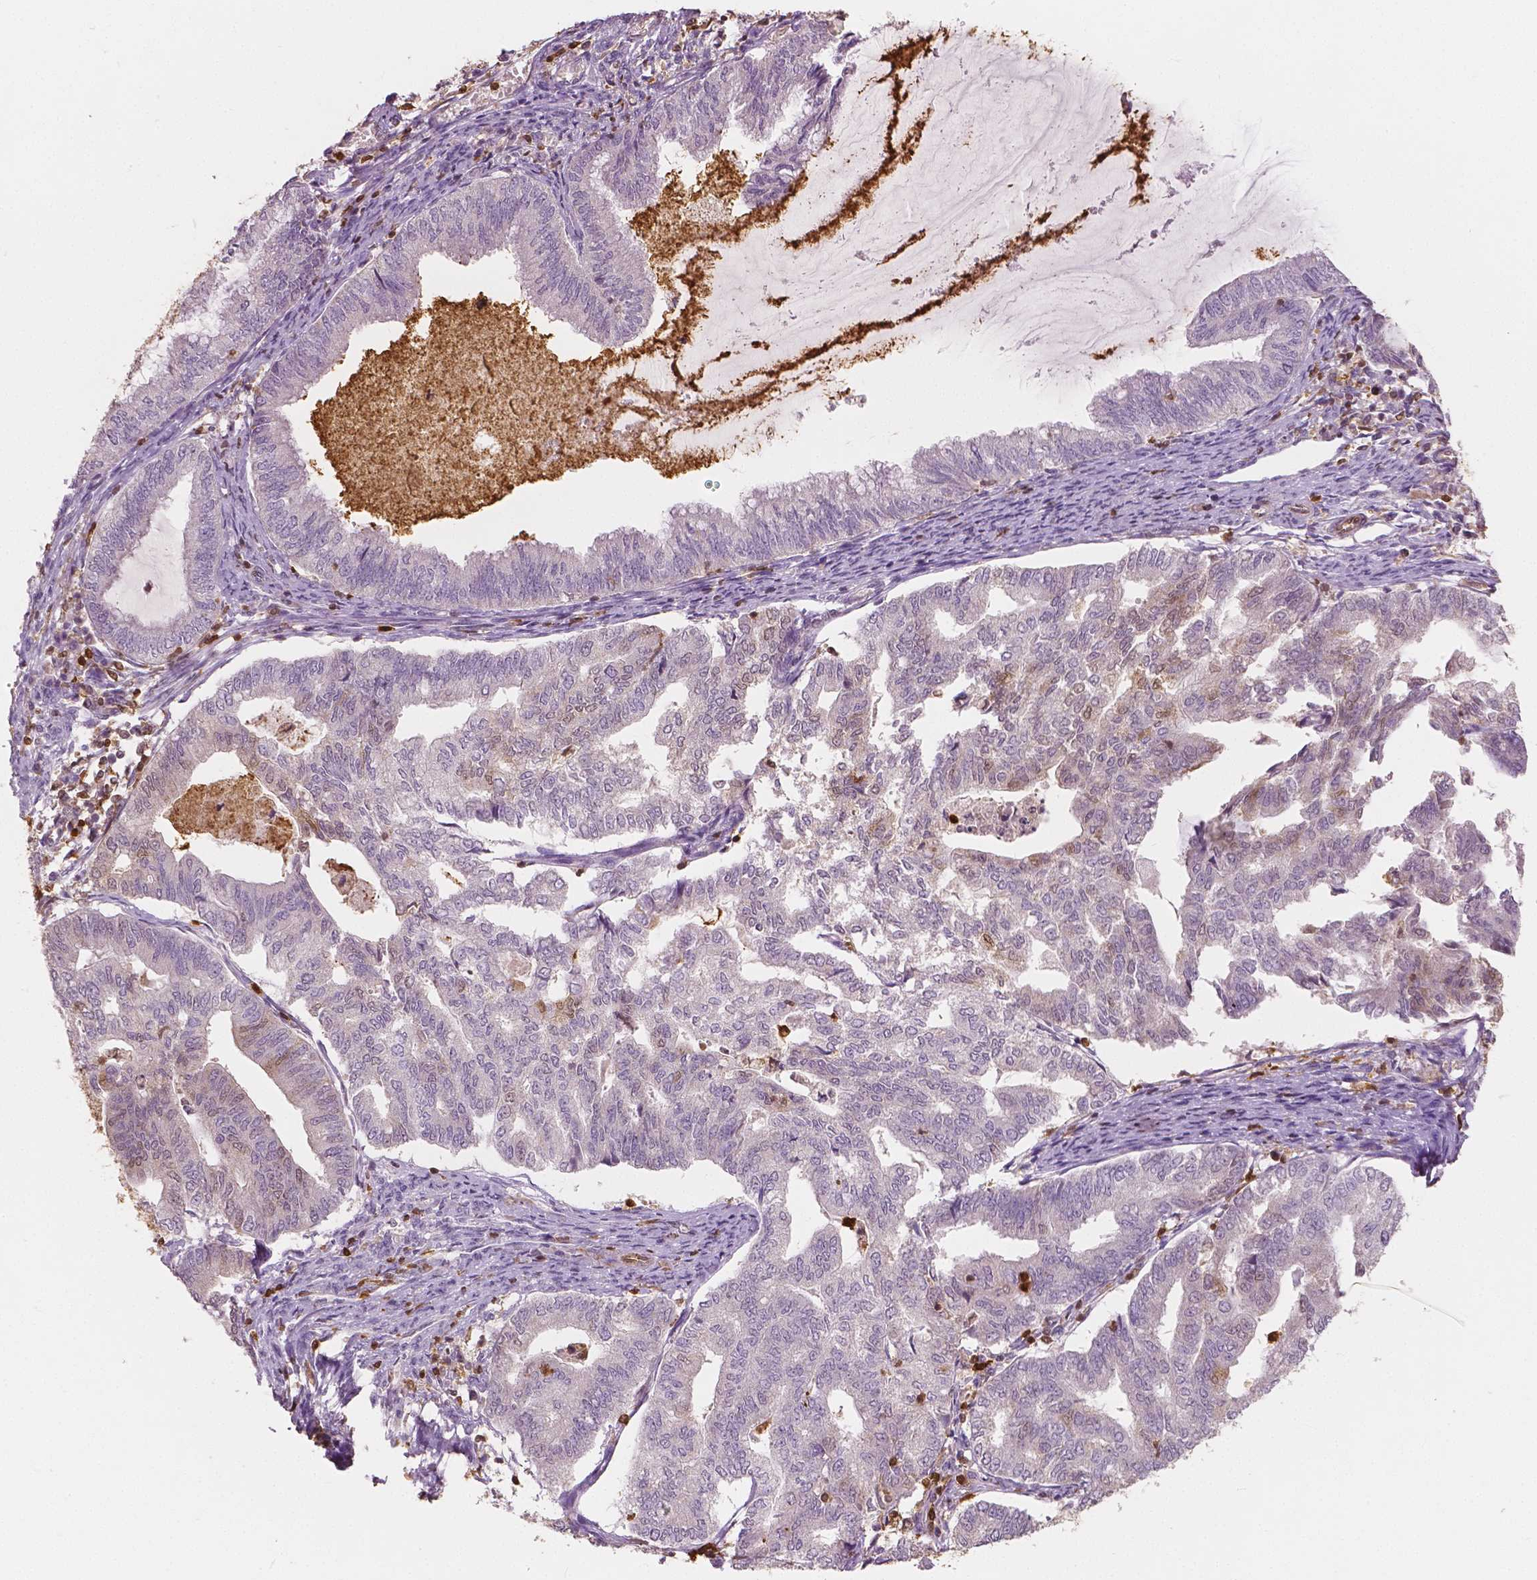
{"staining": {"intensity": "negative", "quantity": "none", "location": "none"}, "tissue": "endometrial cancer", "cell_type": "Tumor cells", "image_type": "cancer", "snomed": [{"axis": "morphology", "description": "Adenocarcinoma, NOS"}, {"axis": "topography", "description": "Endometrium"}], "caption": "DAB immunohistochemical staining of endometrial adenocarcinoma reveals no significant staining in tumor cells.", "gene": "S100A4", "patient": {"sex": "female", "age": 79}}